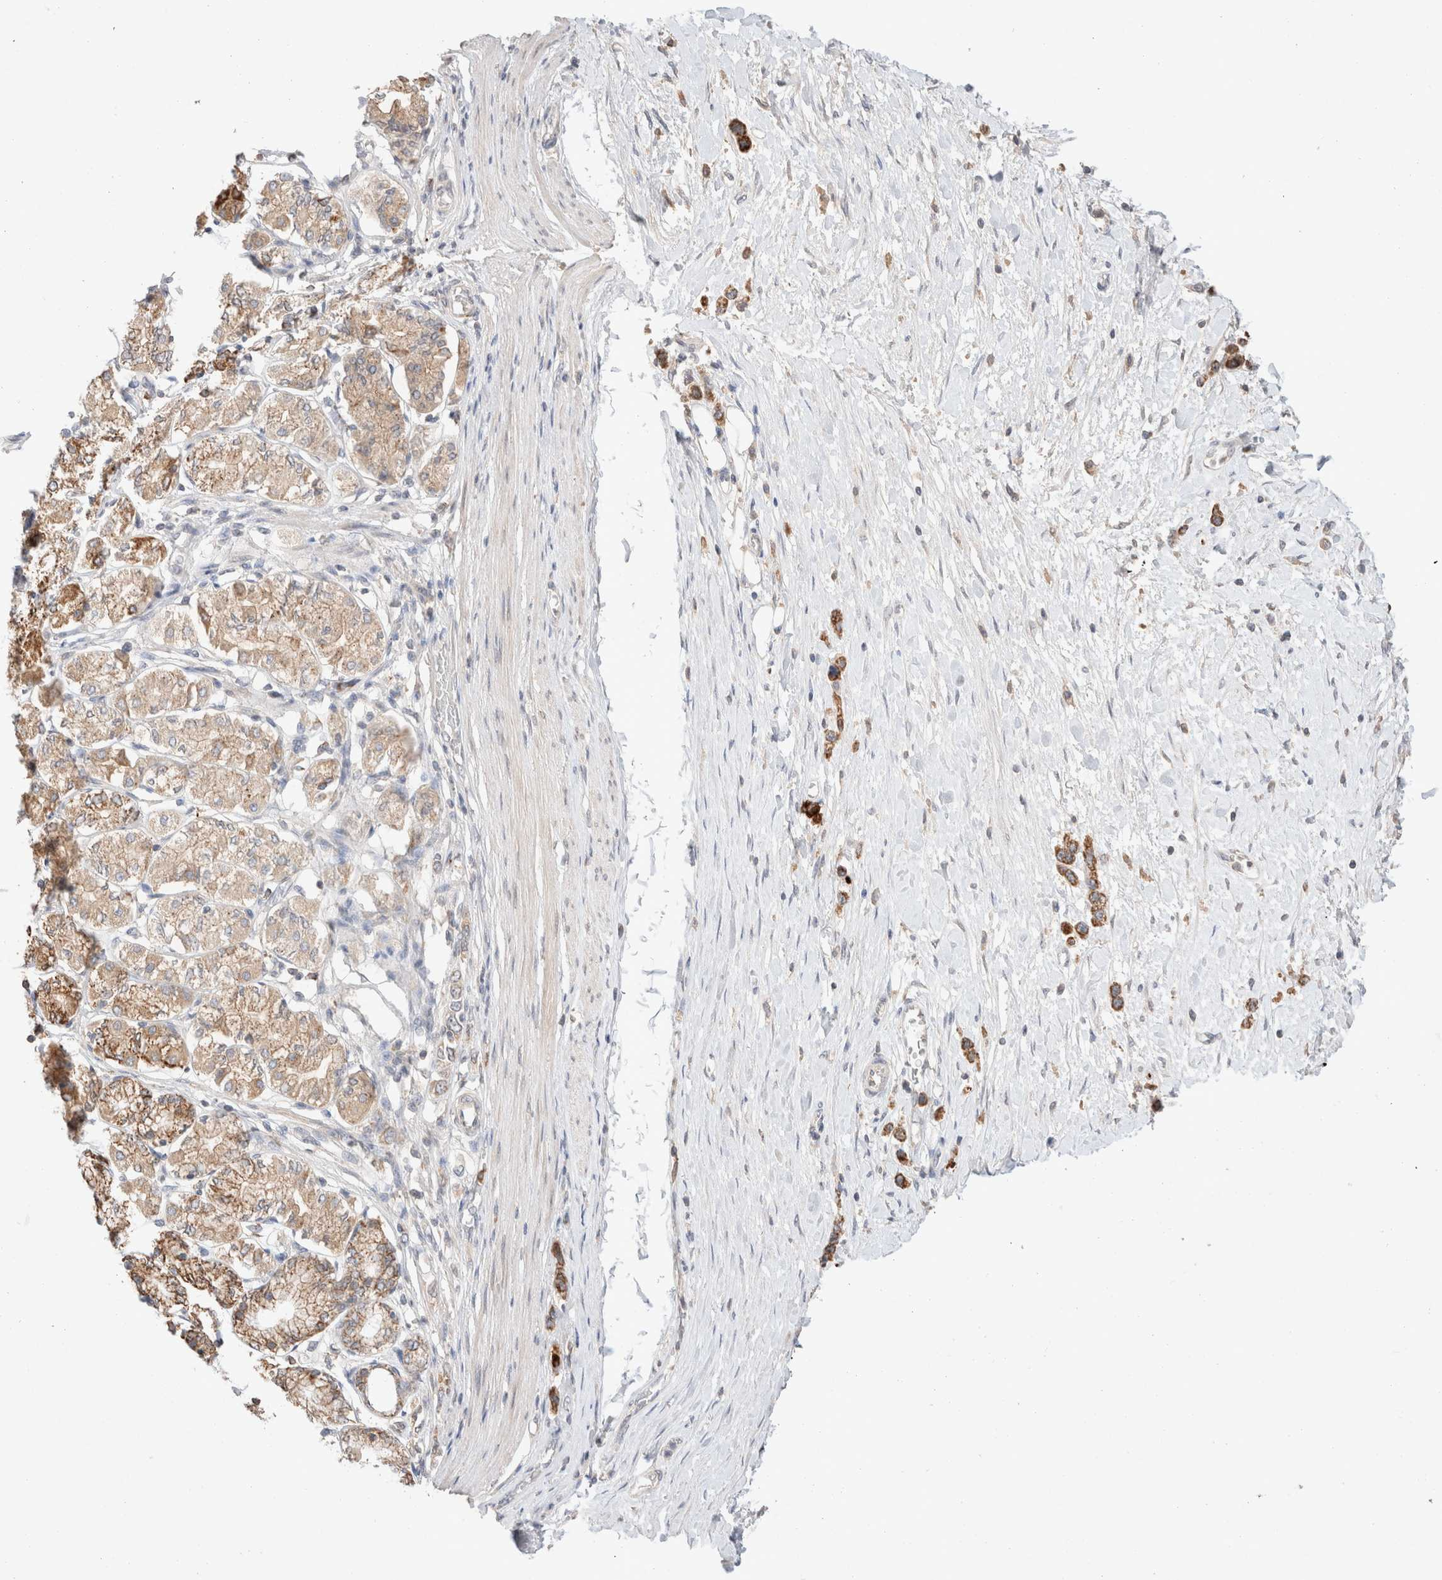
{"staining": {"intensity": "moderate", "quantity": ">75%", "location": "cytoplasmic/membranous"}, "tissue": "stomach cancer", "cell_type": "Tumor cells", "image_type": "cancer", "snomed": [{"axis": "morphology", "description": "Adenocarcinoma, NOS"}, {"axis": "topography", "description": "Stomach"}], "caption": "Human stomach cancer stained for a protein (brown) exhibits moderate cytoplasmic/membranous positive staining in about >75% of tumor cells.", "gene": "TRIM41", "patient": {"sex": "female", "age": 65}}